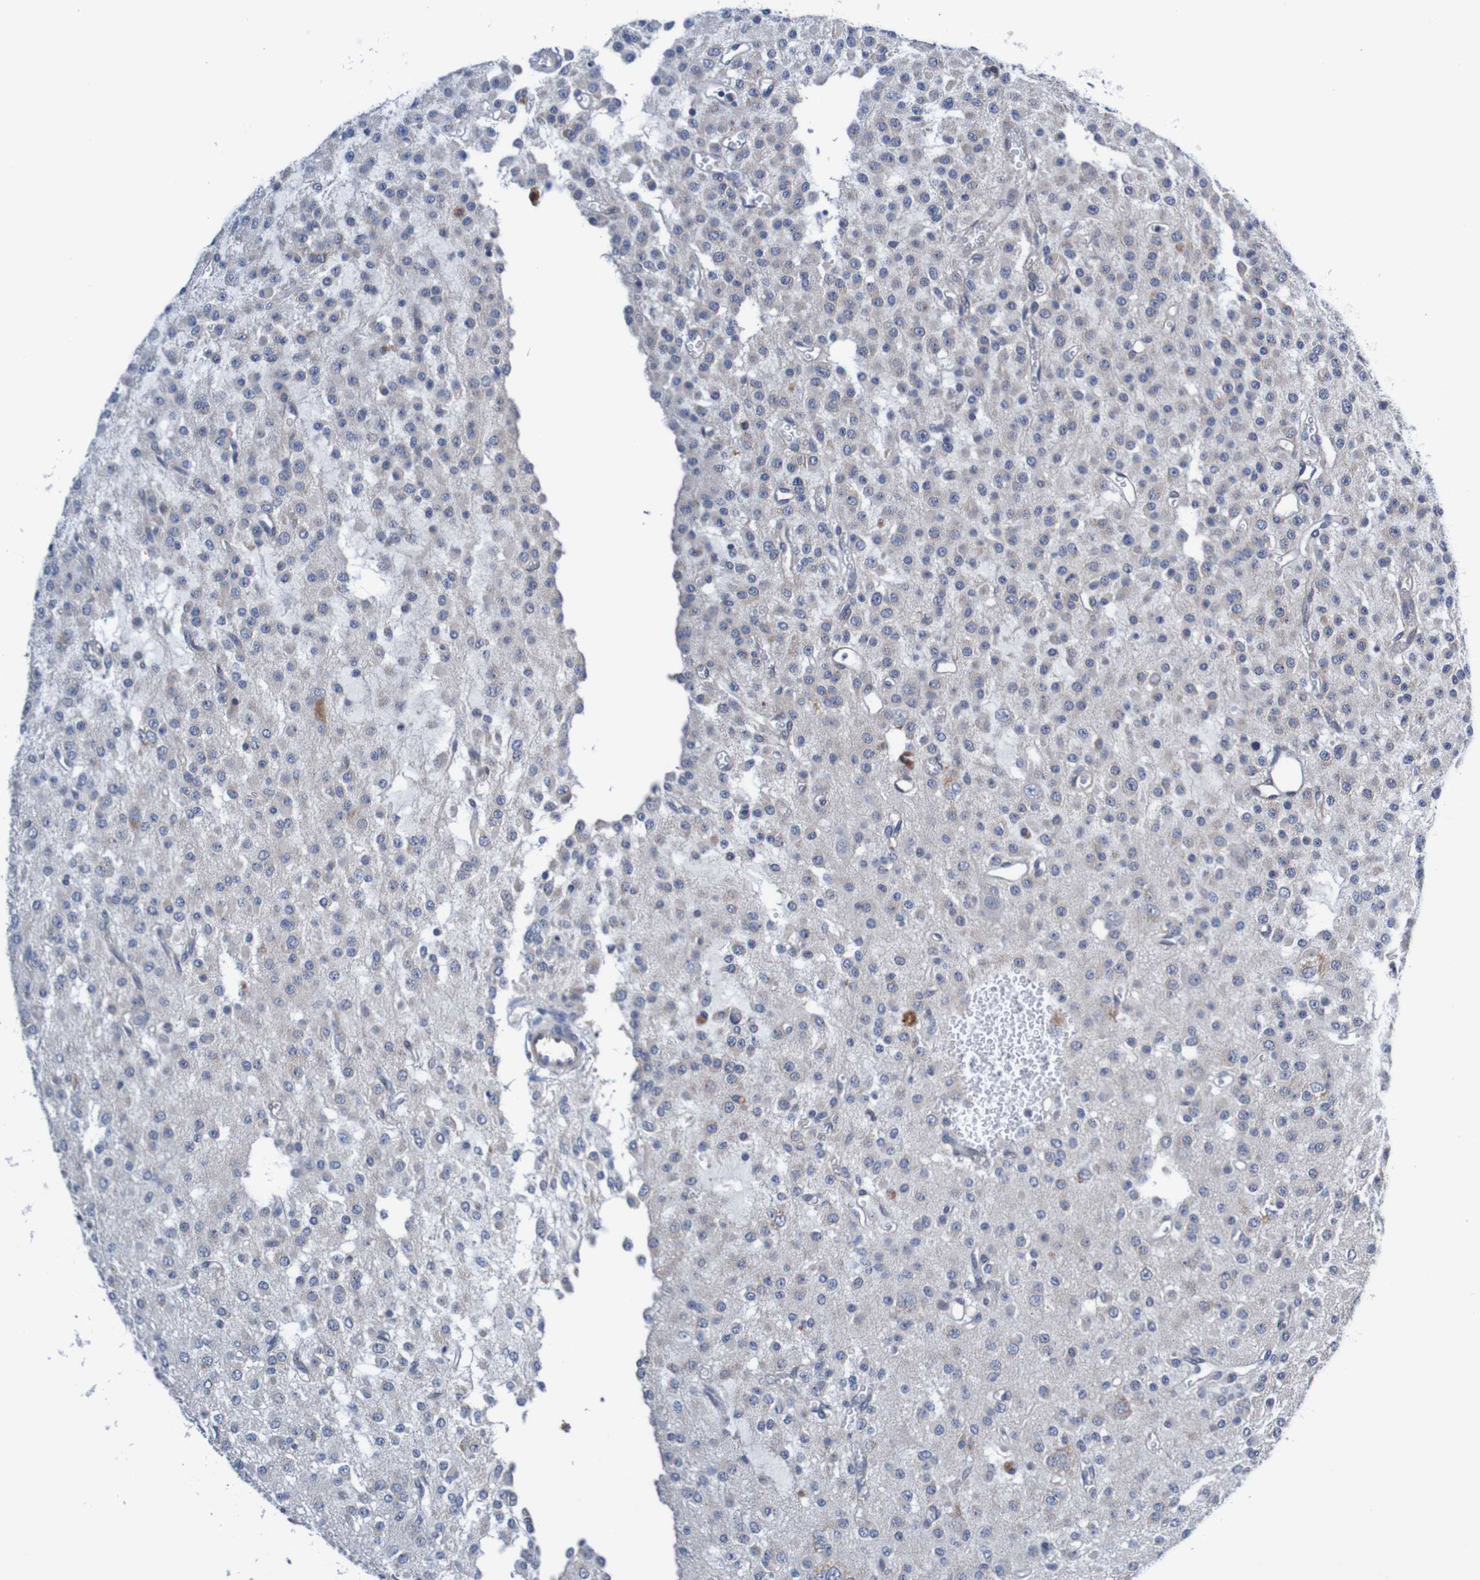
{"staining": {"intensity": "negative", "quantity": "none", "location": "none"}, "tissue": "glioma", "cell_type": "Tumor cells", "image_type": "cancer", "snomed": [{"axis": "morphology", "description": "Glioma, malignant, Low grade"}, {"axis": "topography", "description": "Brain"}], "caption": "IHC image of neoplastic tissue: glioma stained with DAB demonstrates no significant protein expression in tumor cells.", "gene": "CPED1", "patient": {"sex": "male", "age": 38}}